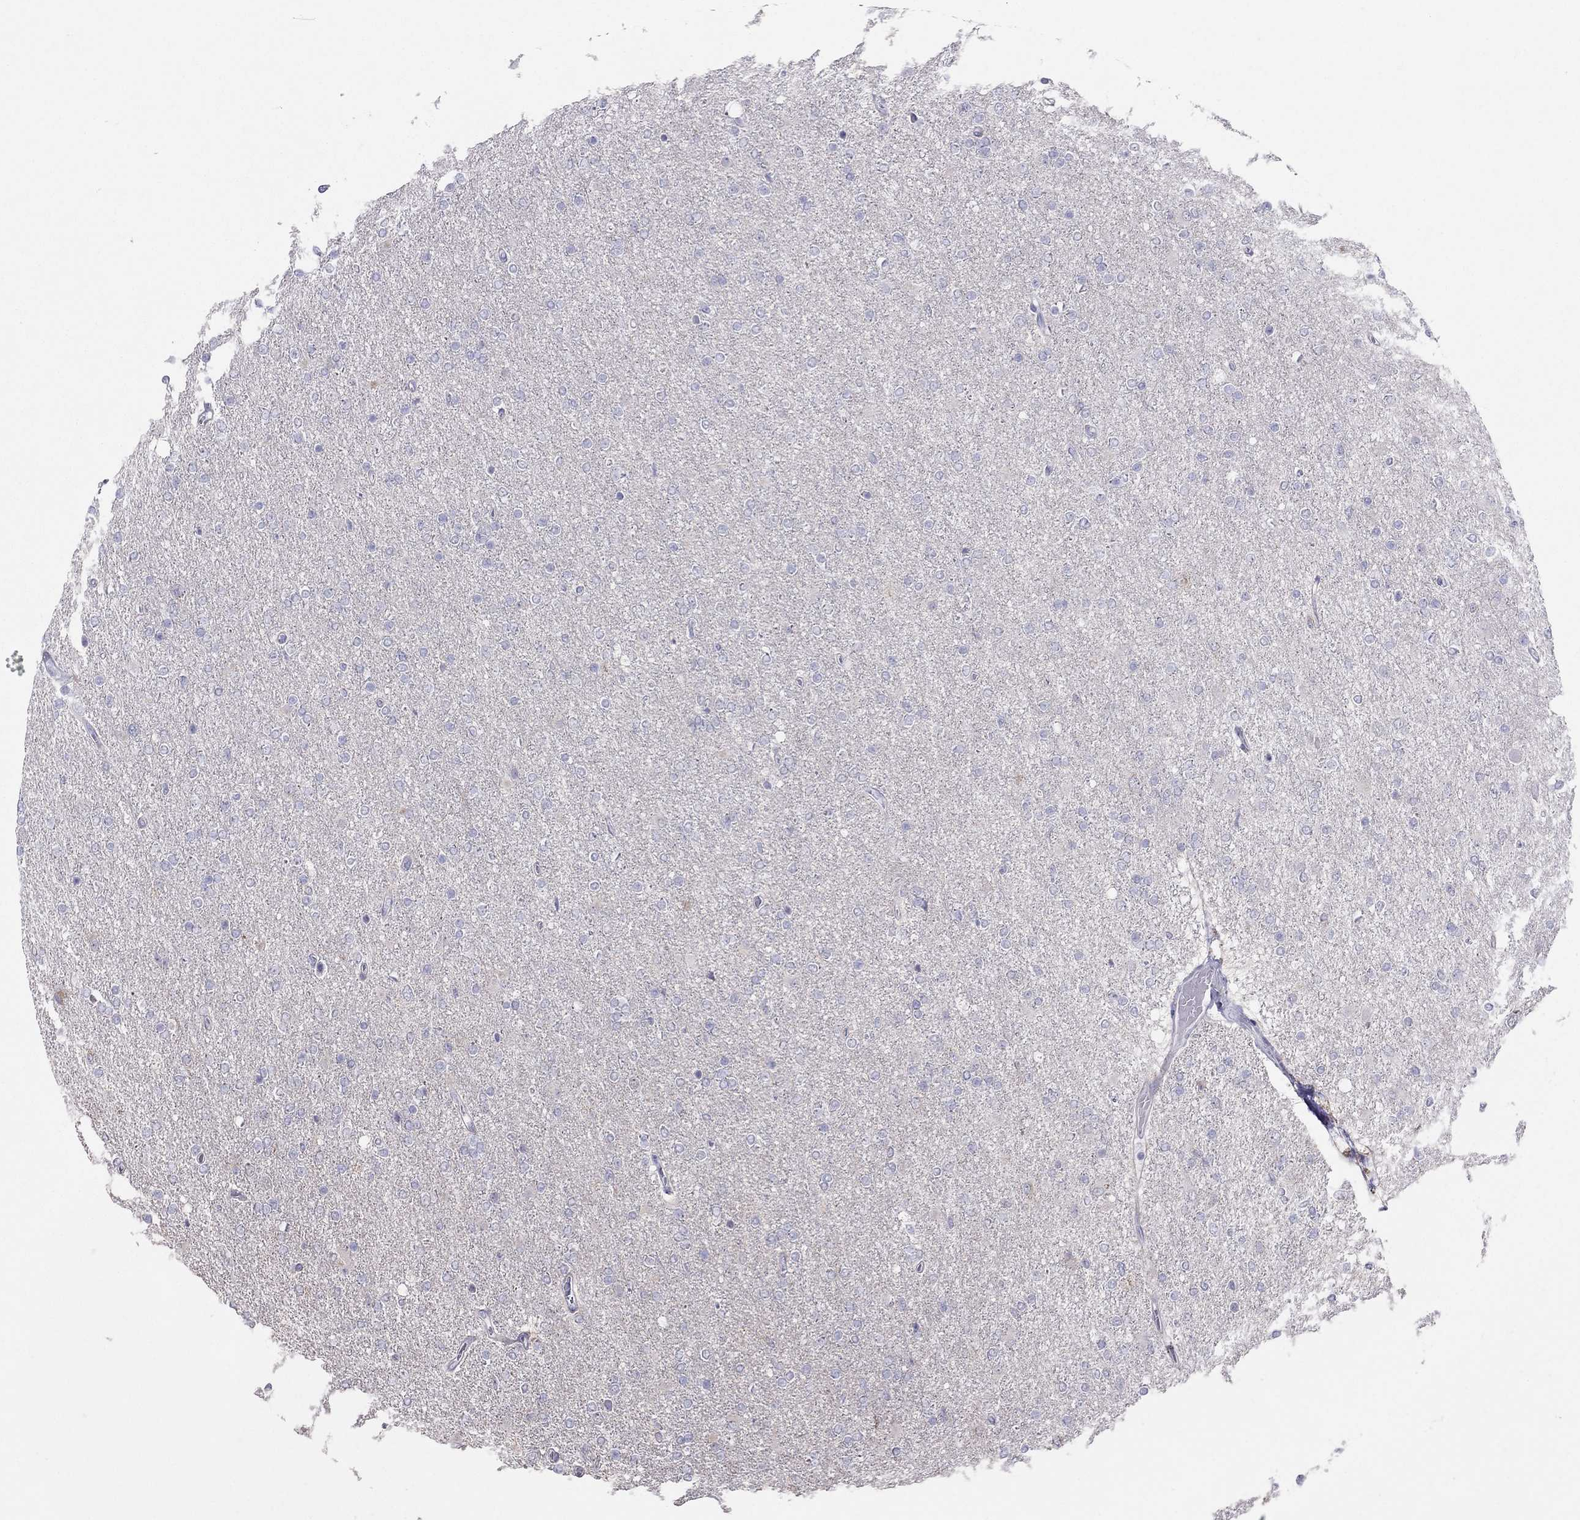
{"staining": {"intensity": "negative", "quantity": "none", "location": "none"}, "tissue": "glioma", "cell_type": "Tumor cells", "image_type": "cancer", "snomed": [{"axis": "morphology", "description": "Glioma, malignant, High grade"}, {"axis": "topography", "description": "Cerebral cortex"}], "caption": "Immunohistochemical staining of malignant glioma (high-grade) exhibits no significant expression in tumor cells. Nuclei are stained in blue.", "gene": "MAGEB4", "patient": {"sex": "male", "age": 70}}